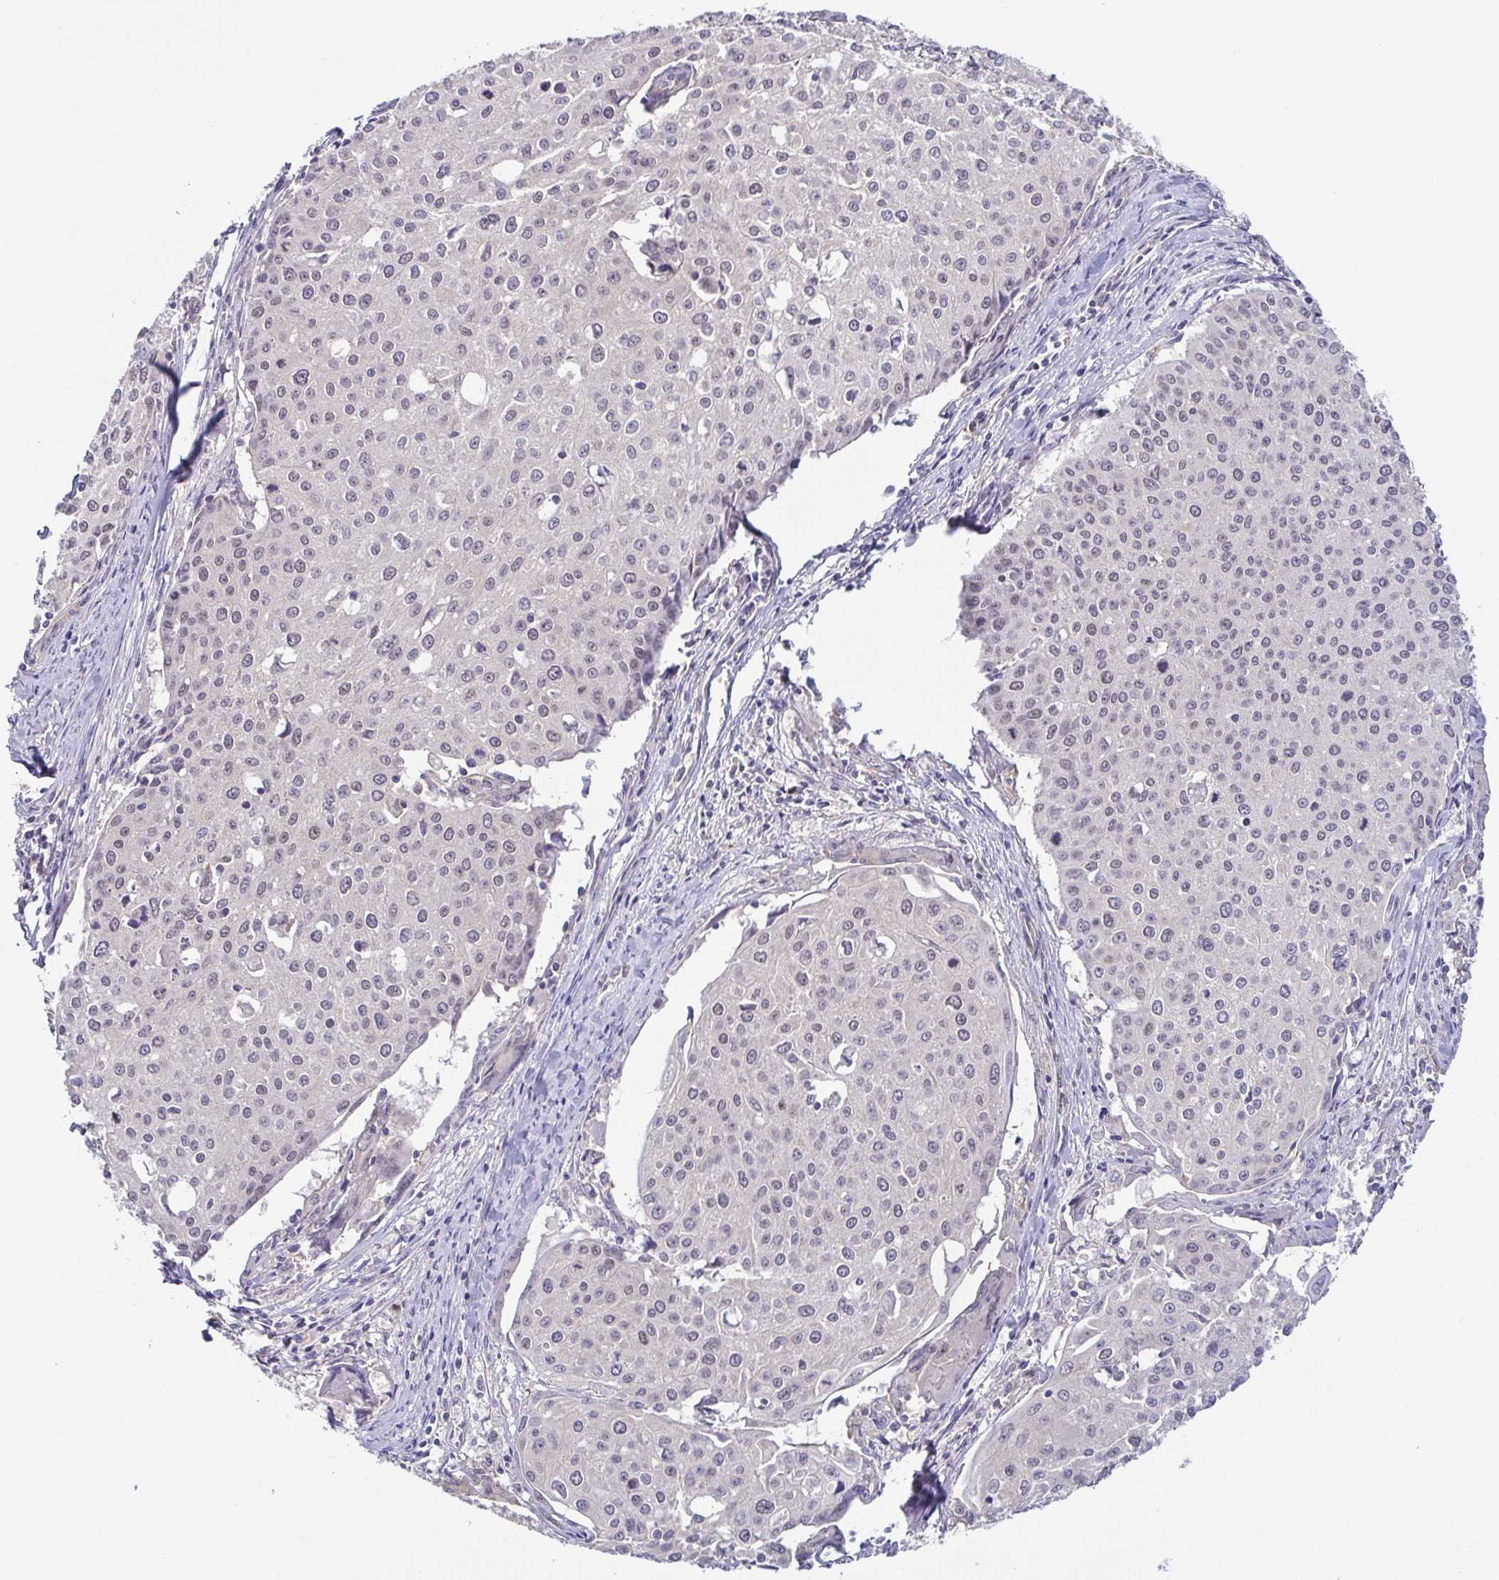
{"staining": {"intensity": "weak", "quantity": "<25%", "location": "nuclear"}, "tissue": "cervical cancer", "cell_type": "Tumor cells", "image_type": "cancer", "snomed": [{"axis": "morphology", "description": "Squamous cell carcinoma, NOS"}, {"axis": "topography", "description": "Cervix"}], "caption": "The micrograph shows no significant expression in tumor cells of cervical cancer (squamous cell carcinoma).", "gene": "UBE2Q1", "patient": {"sex": "female", "age": 38}}